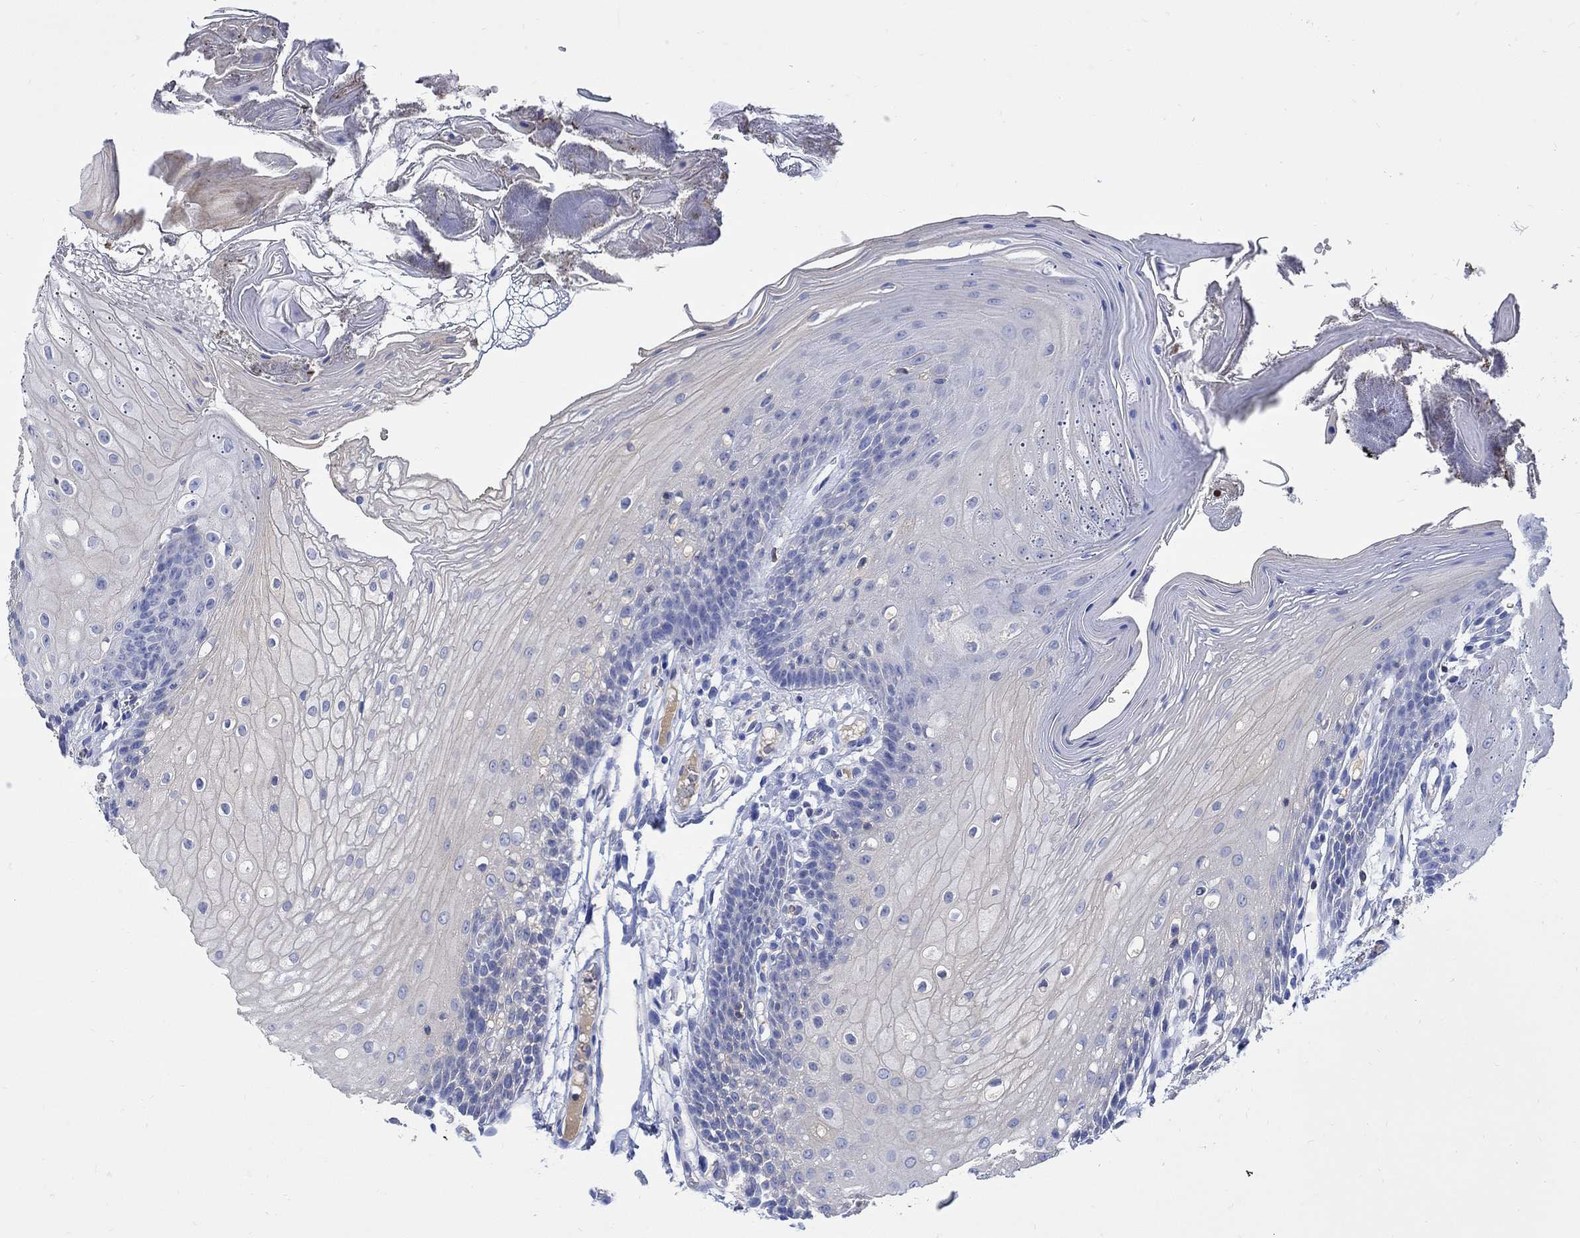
{"staining": {"intensity": "negative", "quantity": "none", "location": "none"}, "tissue": "oral mucosa", "cell_type": "Squamous epithelial cells", "image_type": "normal", "snomed": [{"axis": "morphology", "description": "Normal tissue, NOS"}, {"axis": "morphology", "description": "Squamous cell carcinoma, NOS"}, {"axis": "topography", "description": "Oral tissue"}, {"axis": "topography", "description": "Head-Neck"}], "caption": "This is an IHC image of unremarkable human oral mucosa. There is no positivity in squamous epithelial cells.", "gene": "GCM1", "patient": {"sex": "male", "age": 69}}